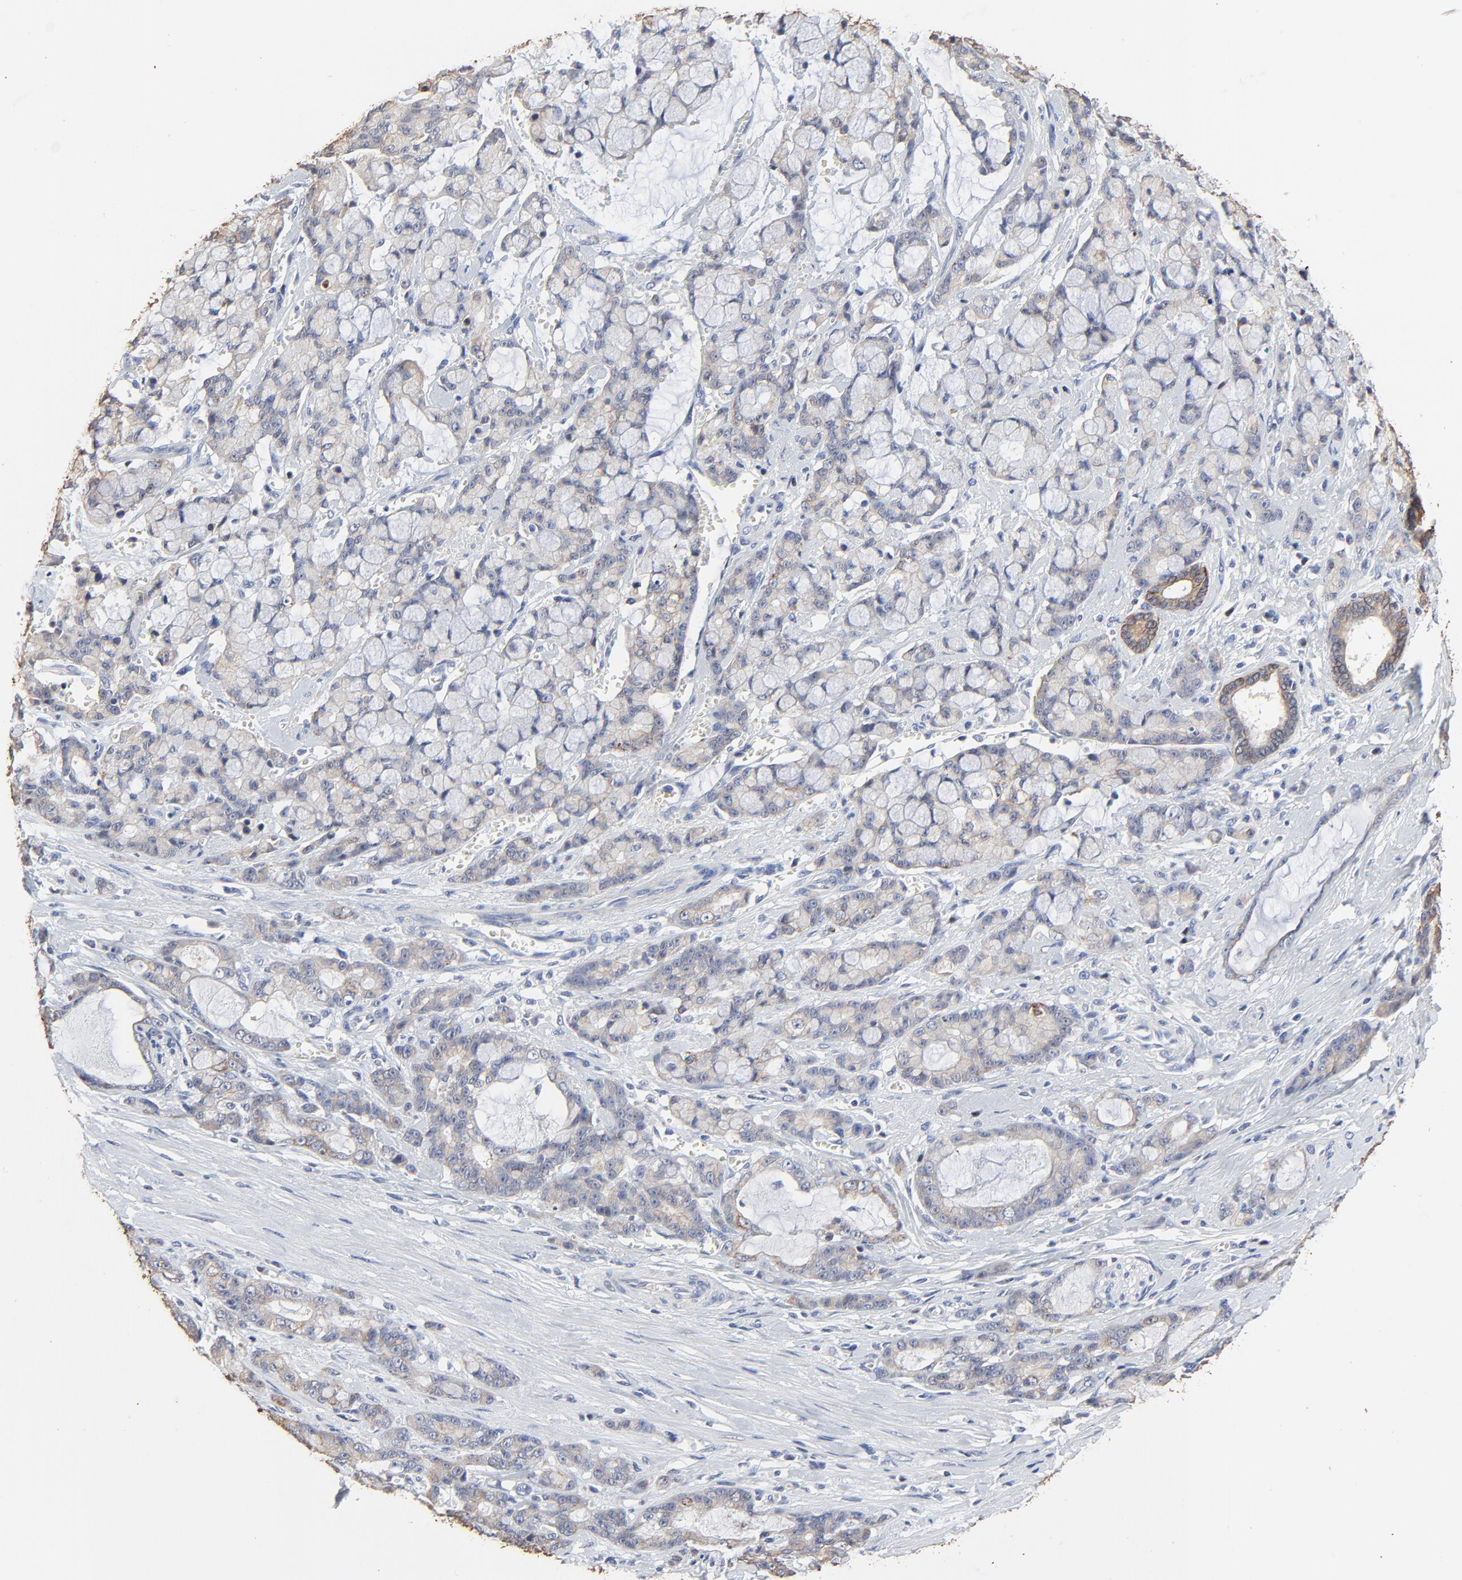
{"staining": {"intensity": "weak", "quantity": "25%-75%", "location": "cytoplasmic/membranous"}, "tissue": "pancreatic cancer", "cell_type": "Tumor cells", "image_type": "cancer", "snomed": [{"axis": "morphology", "description": "Adenocarcinoma, NOS"}, {"axis": "topography", "description": "Pancreas"}], "caption": "Pancreatic cancer (adenocarcinoma) stained with a brown dye reveals weak cytoplasmic/membranous positive positivity in approximately 25%-75% of tumor cells.", "gene": "LNX1", "patient": {"sex": "female", "age": 73}}